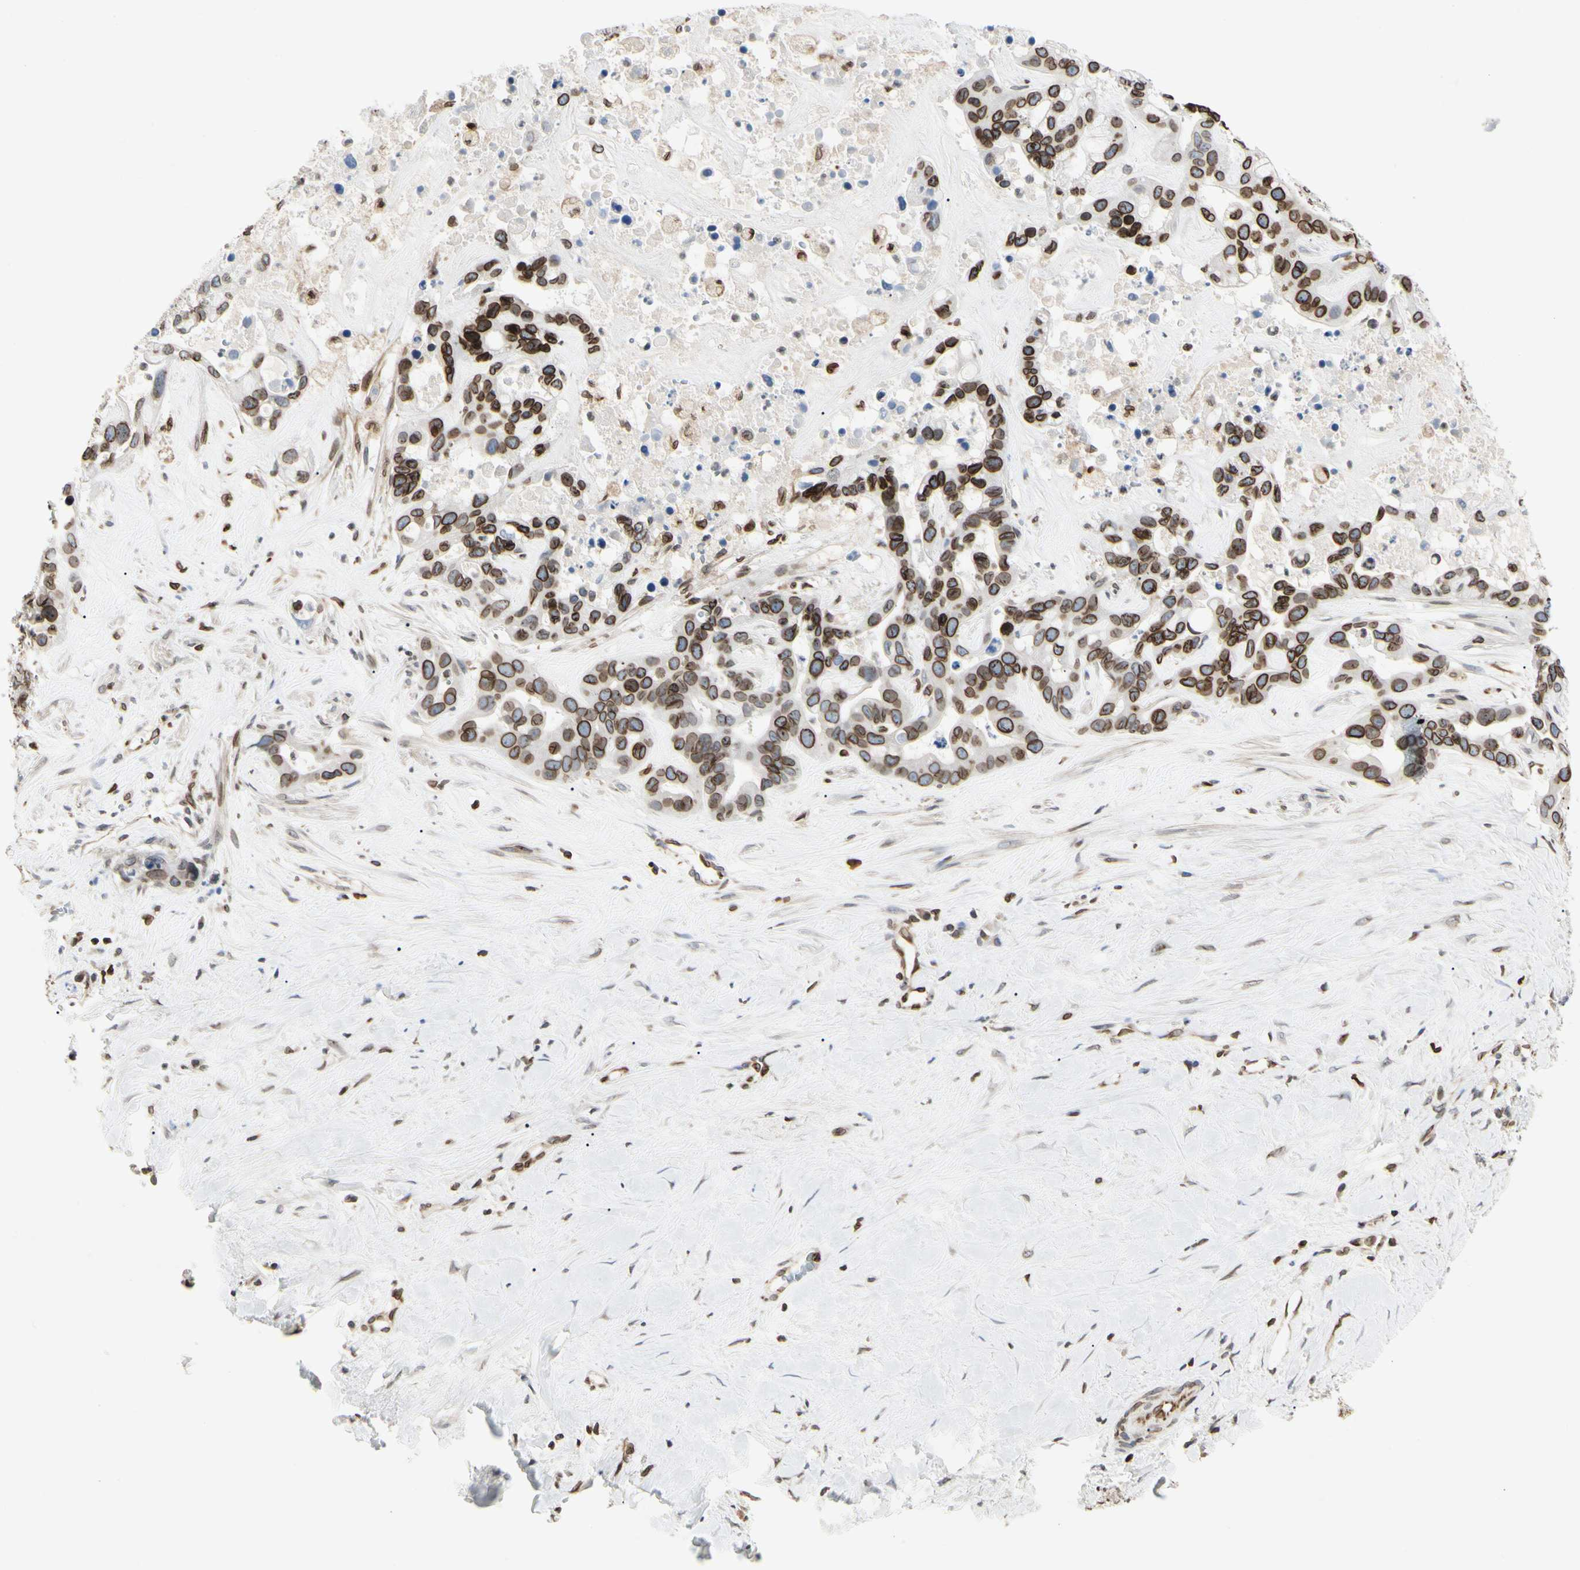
{"staining": {"intensity": "strong", "quantity": ">75%", "location": "cytoplasmic/membranous,nuclear"}, "tissue": "liver cancer", "cell_type": "Tumor cells", "image_type": "cancer", "snomed": [{"axis": "morphology", "description": "Cholangiocarcinoma"}, {"axis": "topography", "description": "Liver"}], "caption": "Tumor cells show strong cytoplasmic/membranous and nuclear positivity in about >75% of cells in liver cancer.", "gene": "TMPO", "patient": {"sex": "female", "age": 65}}